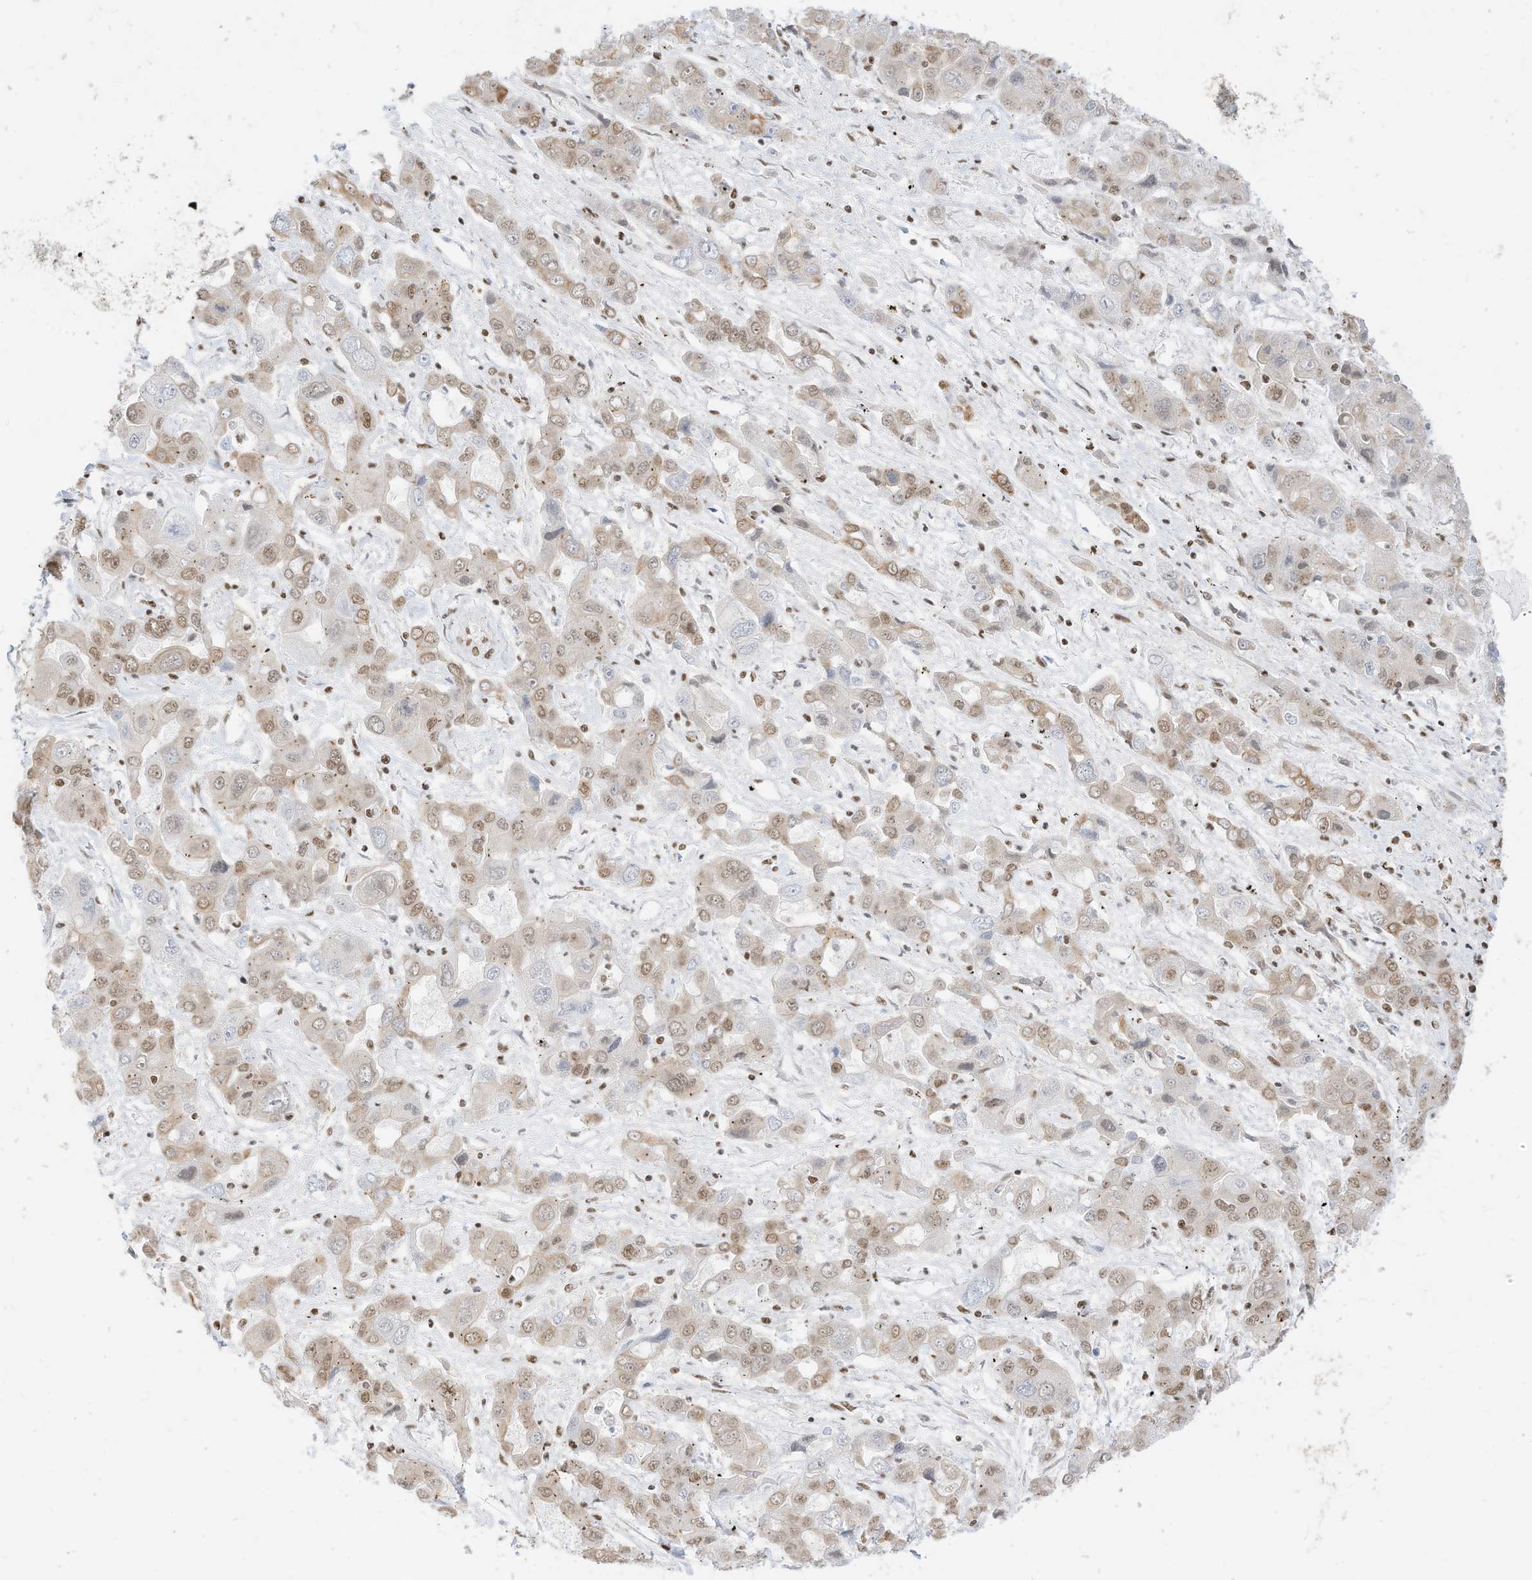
{"staining": {"intensity": "weak", "quantity": ">75%", "location": "nuclear"}, "tissue": "liver cancer", "cell_type": "Tumor cells", "image_type": "cancer", "snomed": [{"axis": "morphology", "description": "Cholangiocarcinoma"}, {"axis": "topography", "description": "Liver"}], "caption": "Cholangiocarcinoma (liver) tissue displays weak nuclear expression in approximately >75% of tumor cells", "gene": "SMARCA2", "patient": {"sex": "male", "age": 67}}